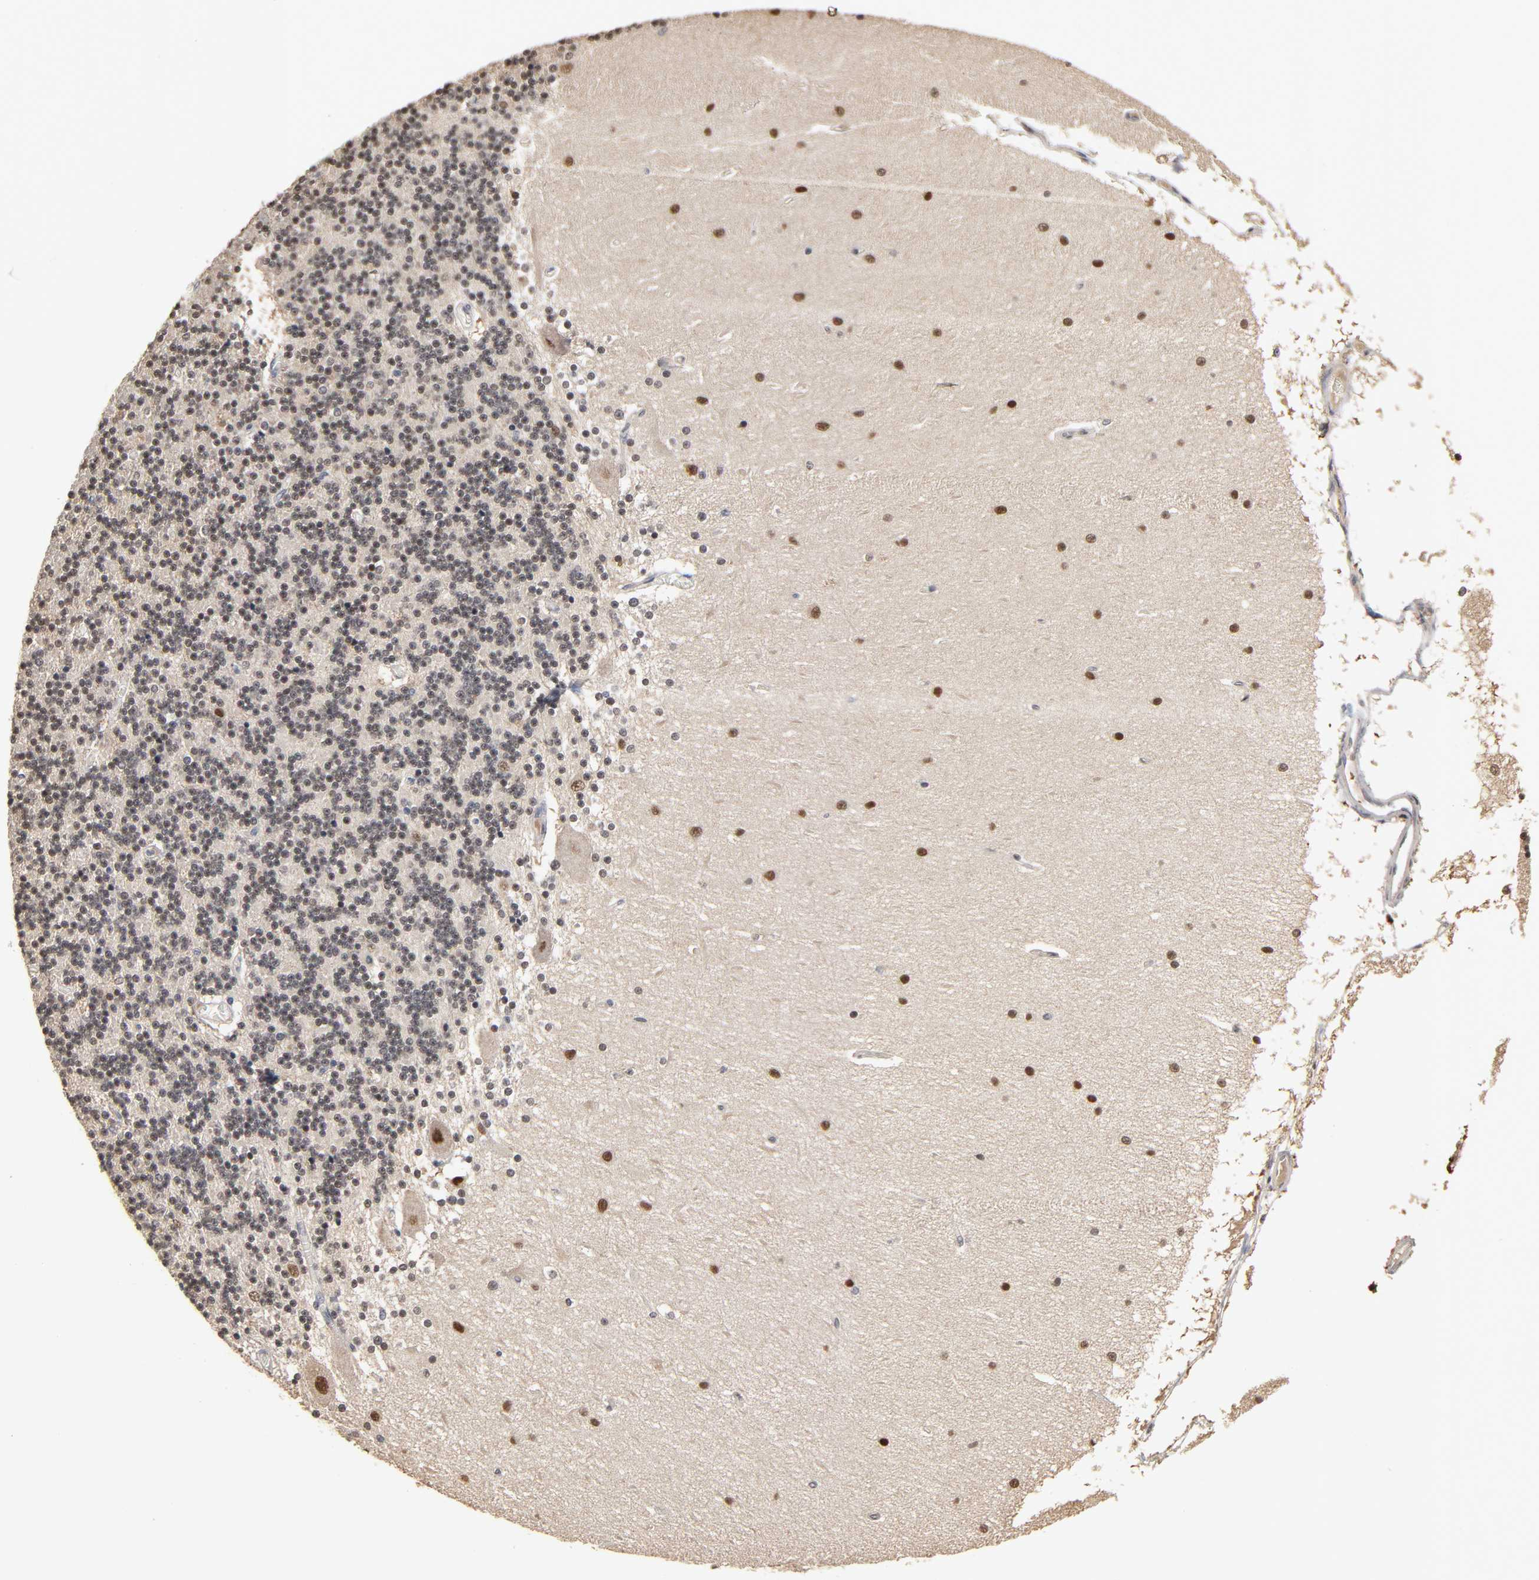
{"staining": {"intensity": "moderate", "quantity": "25%-75%", "location": "nuclear"}, "tissue": "cerebellum", "cell_type": "Cells in granular layer", "image_type": "normal", "snomed": [{"axis": "morphology", "description": "Normal tissue, NOS"}, {"axis": "topography", "description": "Cerebellum"}], "caption": "DAB immunohistochemical staining of unremarkable human cerebellum demonstrates moderate nuclear protein positivity in approximately 25%-75% of cells in granular layer.", "gene": "HTR1E", "patient": {"sex": "female", "age": 54}}